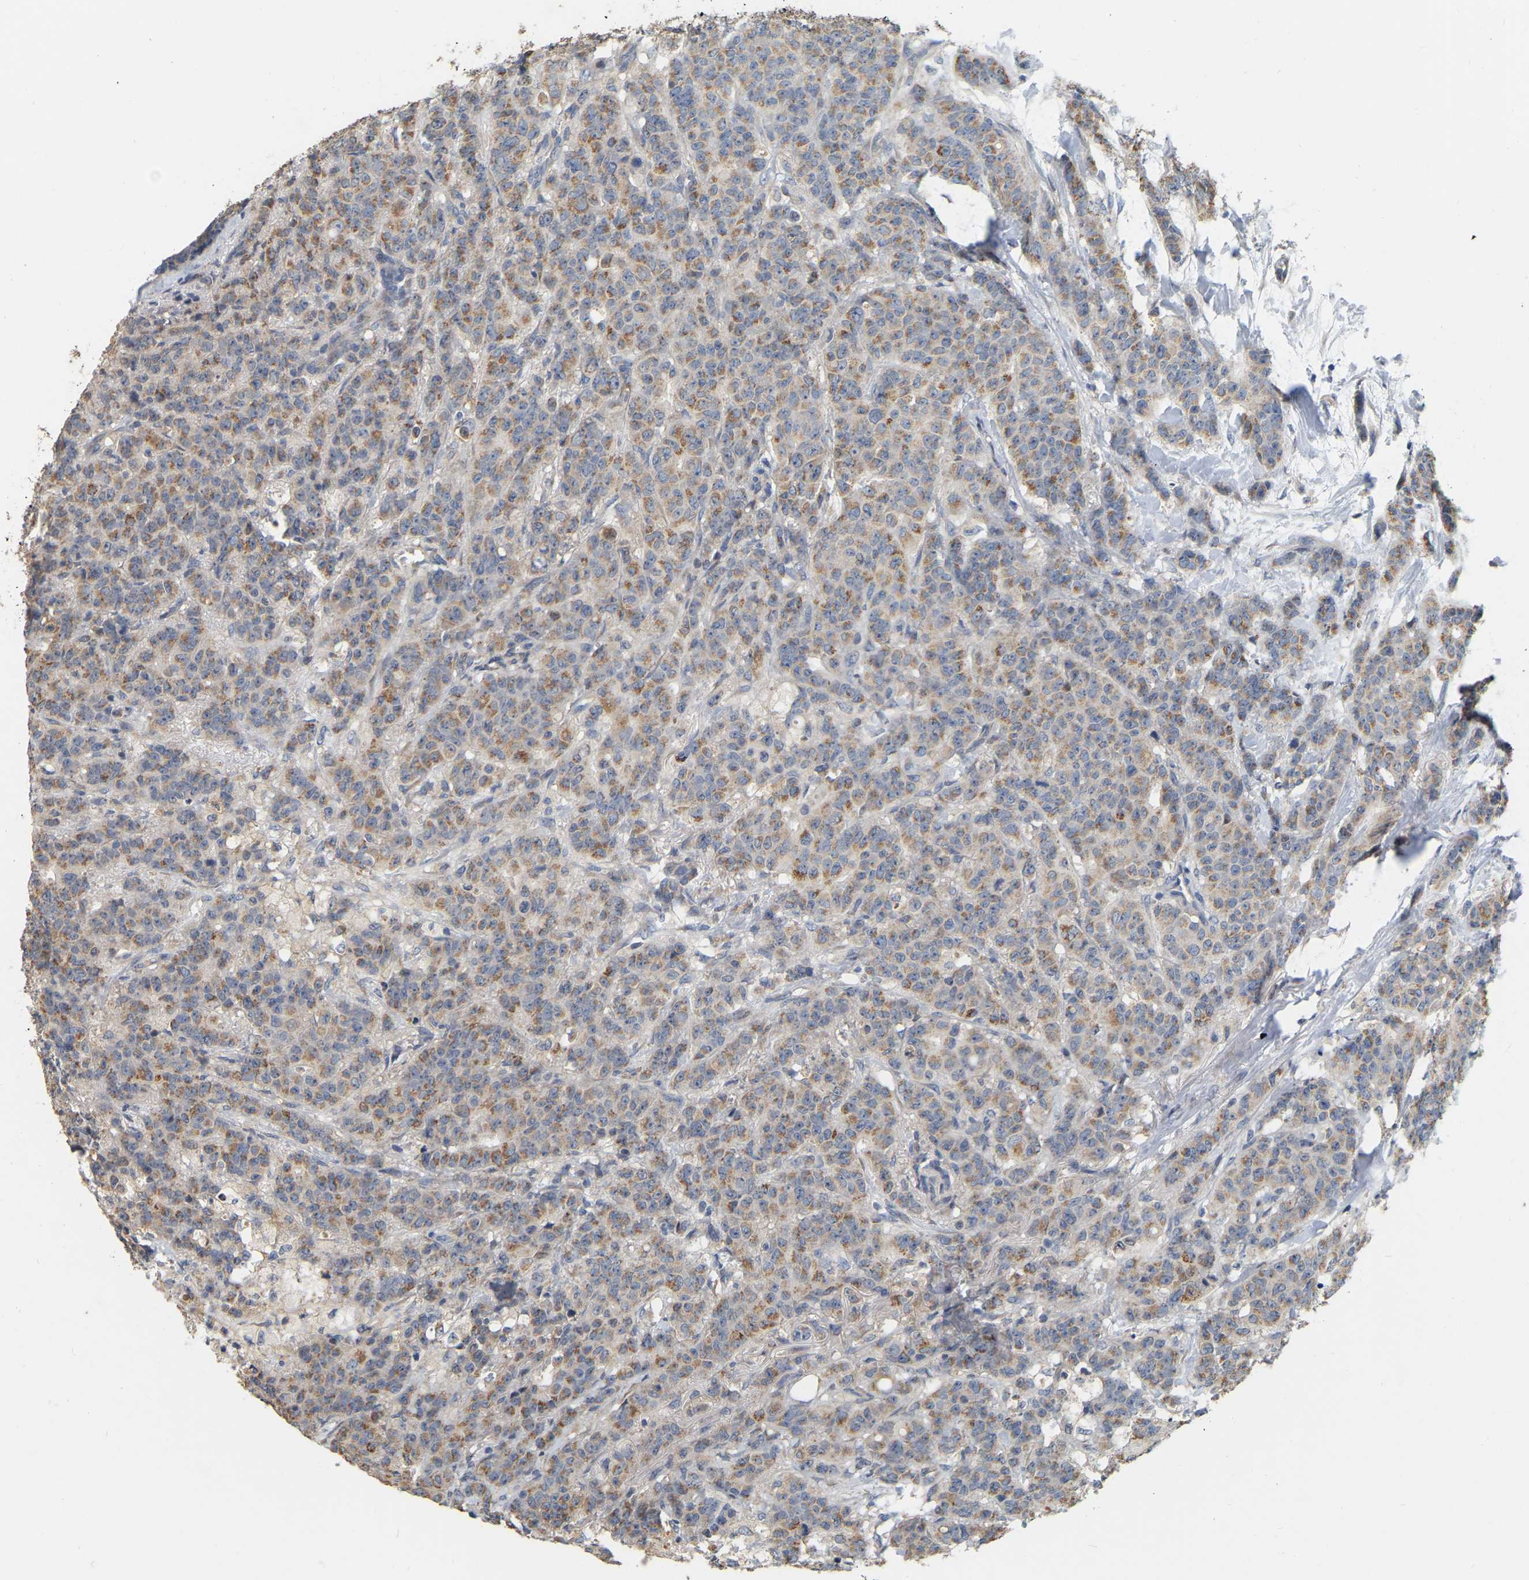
{"staining": {"intensity": "moderate", "quantity": ">75%", "location": "cytoplasmic/membranous"}, "tissue": "breast cancer", "cell_type": "Tumor cells", "image_type": "cancer", "snomed": [{"axis": "morphology", "description": "Normal tissue, NOS"}, {"axis": "morphology", "description": "Duct carcinoma"}, {"axis": "topography", "description": "Breast"}], "caption": "IHC staining of breast cancer (infiltrating ductal carcinoma), which demonstrates medium levels of moderate cytoplasmic/membranous expression in about >75% of tumor cells indicating moderate cytoplasmic/membranous protein positivity. The staining was performed using DAB (3,3'-diaminobenzidine) (brown) for protein detection and nuclei were counterstained in hematoxylin (blue).", "gene": "SSH1", "patient": {"sex": "female", "age": 40}}